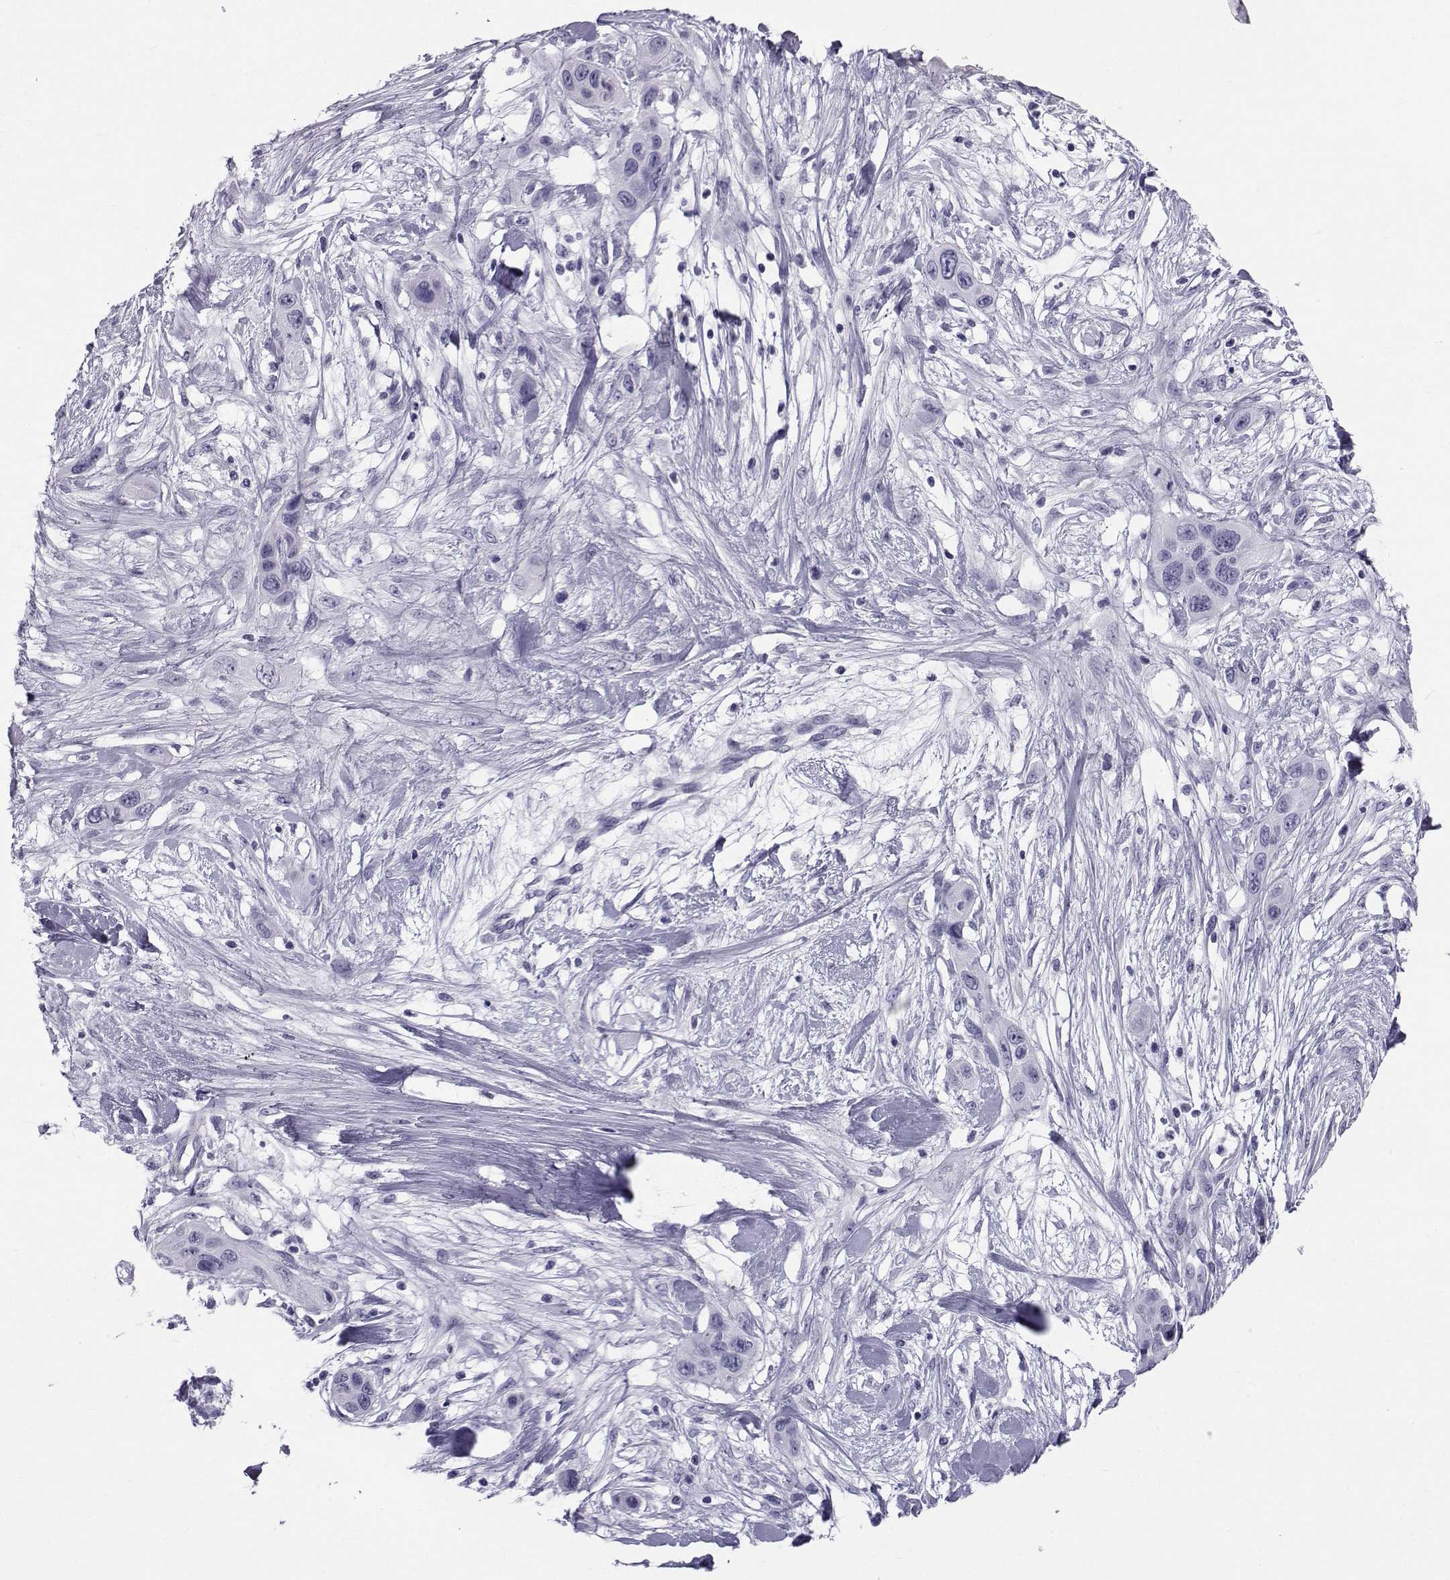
{"staining": {"intensity": "negative", "quantity": "none", "location": "none"}, "tissue": "skin cancer", "cell_type": "Tumor cells", "image_type": "cancer", "snomed": [{"axis": "morphology", "description": "Squamous cell carcinoma, NOS"}, {"axis": "topography", "description": "Skin"}], "caption": "Tumor cells show no significant staining in skin squamous cell carcinoma.", "gene": "SPANXD", "patient": {"sex": "male", "age": 79}}